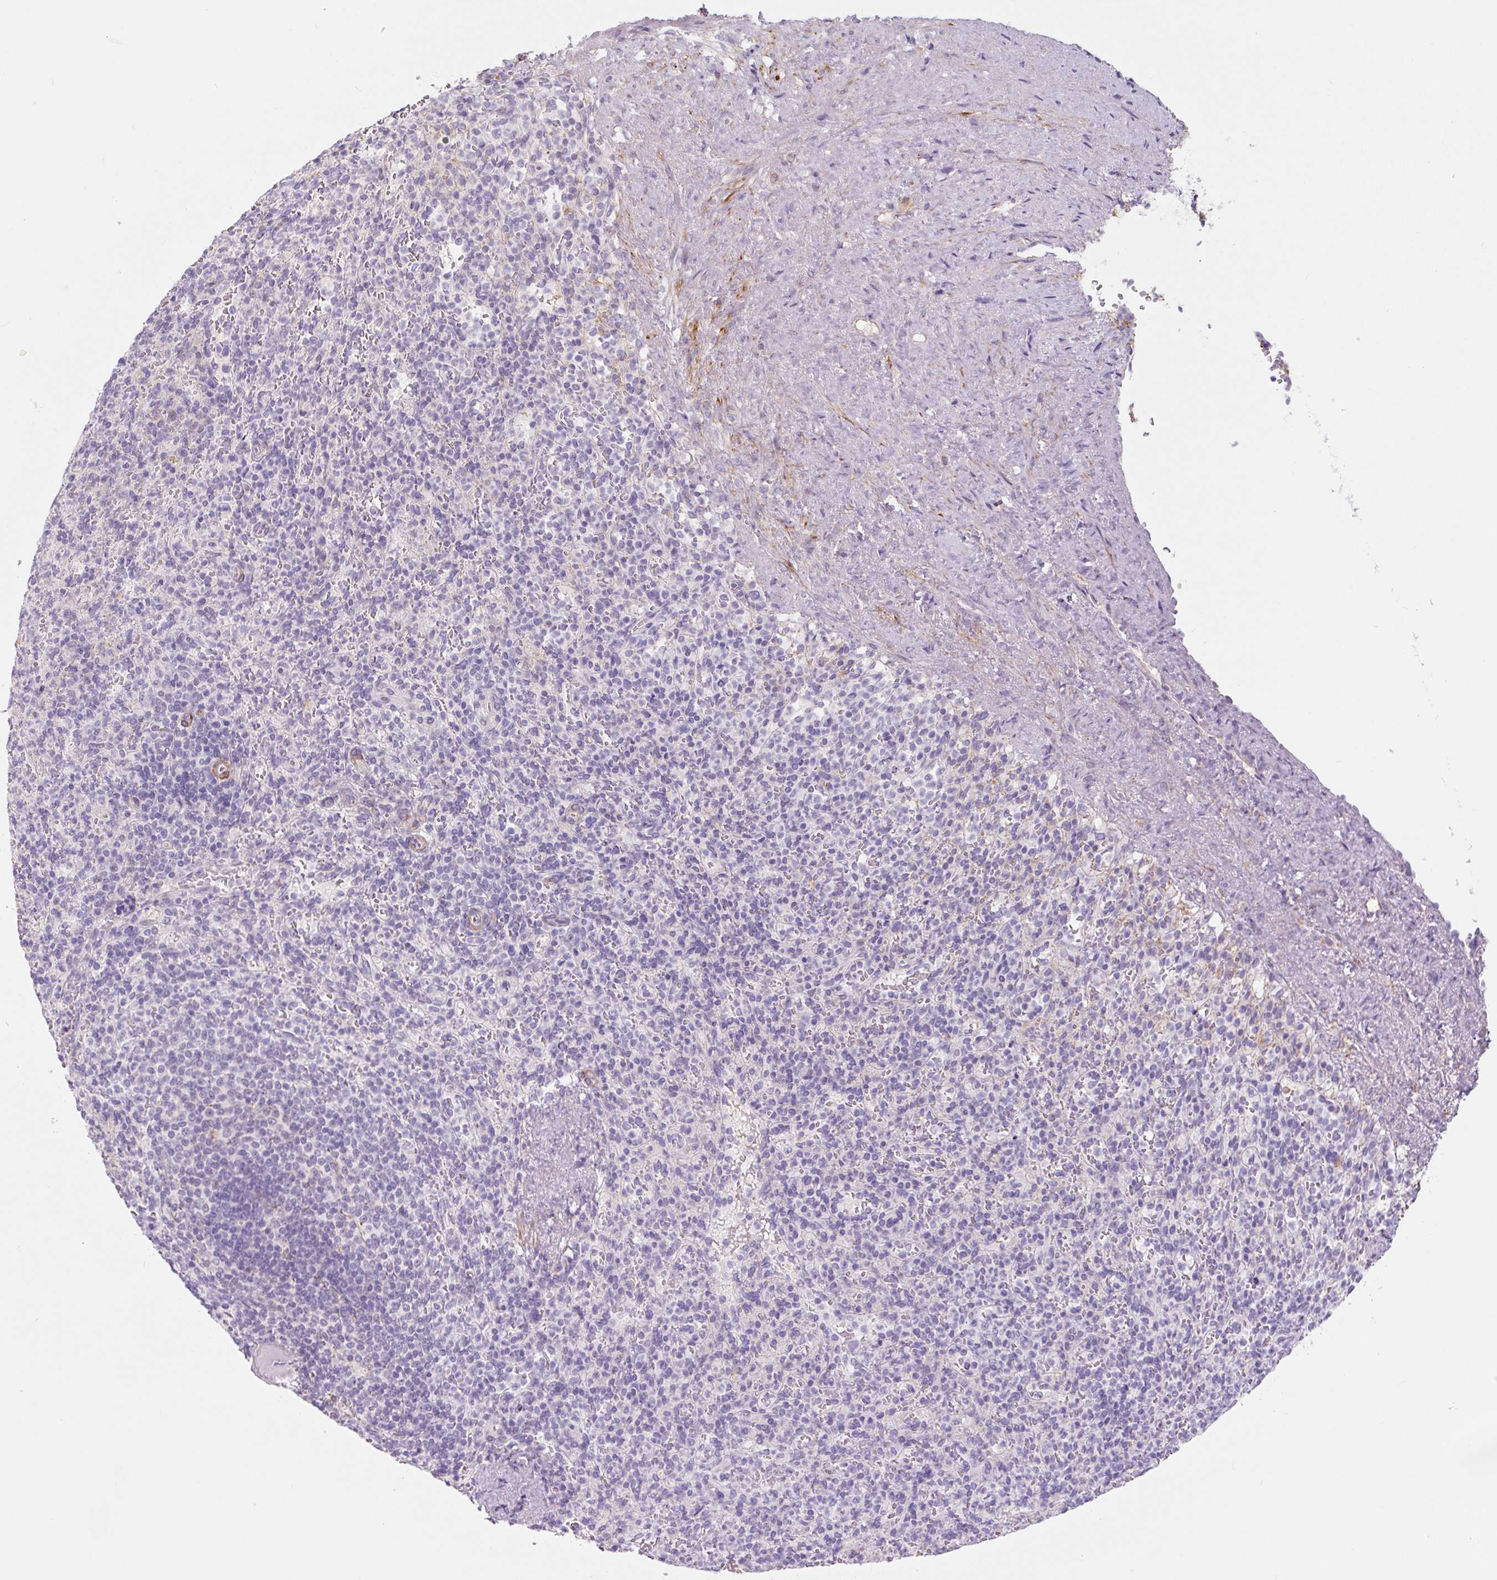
{"staining": {"intensity": "negative", "quantity": "none", "location": "none"}, "tissue": "spleen", "cell_type": "Cells in red pulp", "image_type": "normal", "snomed": [{"axis": "morphology", "description": "Normal tissue, NOS"}, {"axis": "topography", "description": "Spleen"}], "caption": "High magnification brightfield microscopy of unremarkable spleen stained with DAB (brown) and counterstained with hematoxylin (blue): cells in red pulp show no significant positivity. The staining was performed using DAB to visualize the protein expression in brown, while the nuclei were stained in blue with hematoxylin (Magnification: 20x).", "gene": "CCL25", "patient": {"sex": "female", "age": 74}}